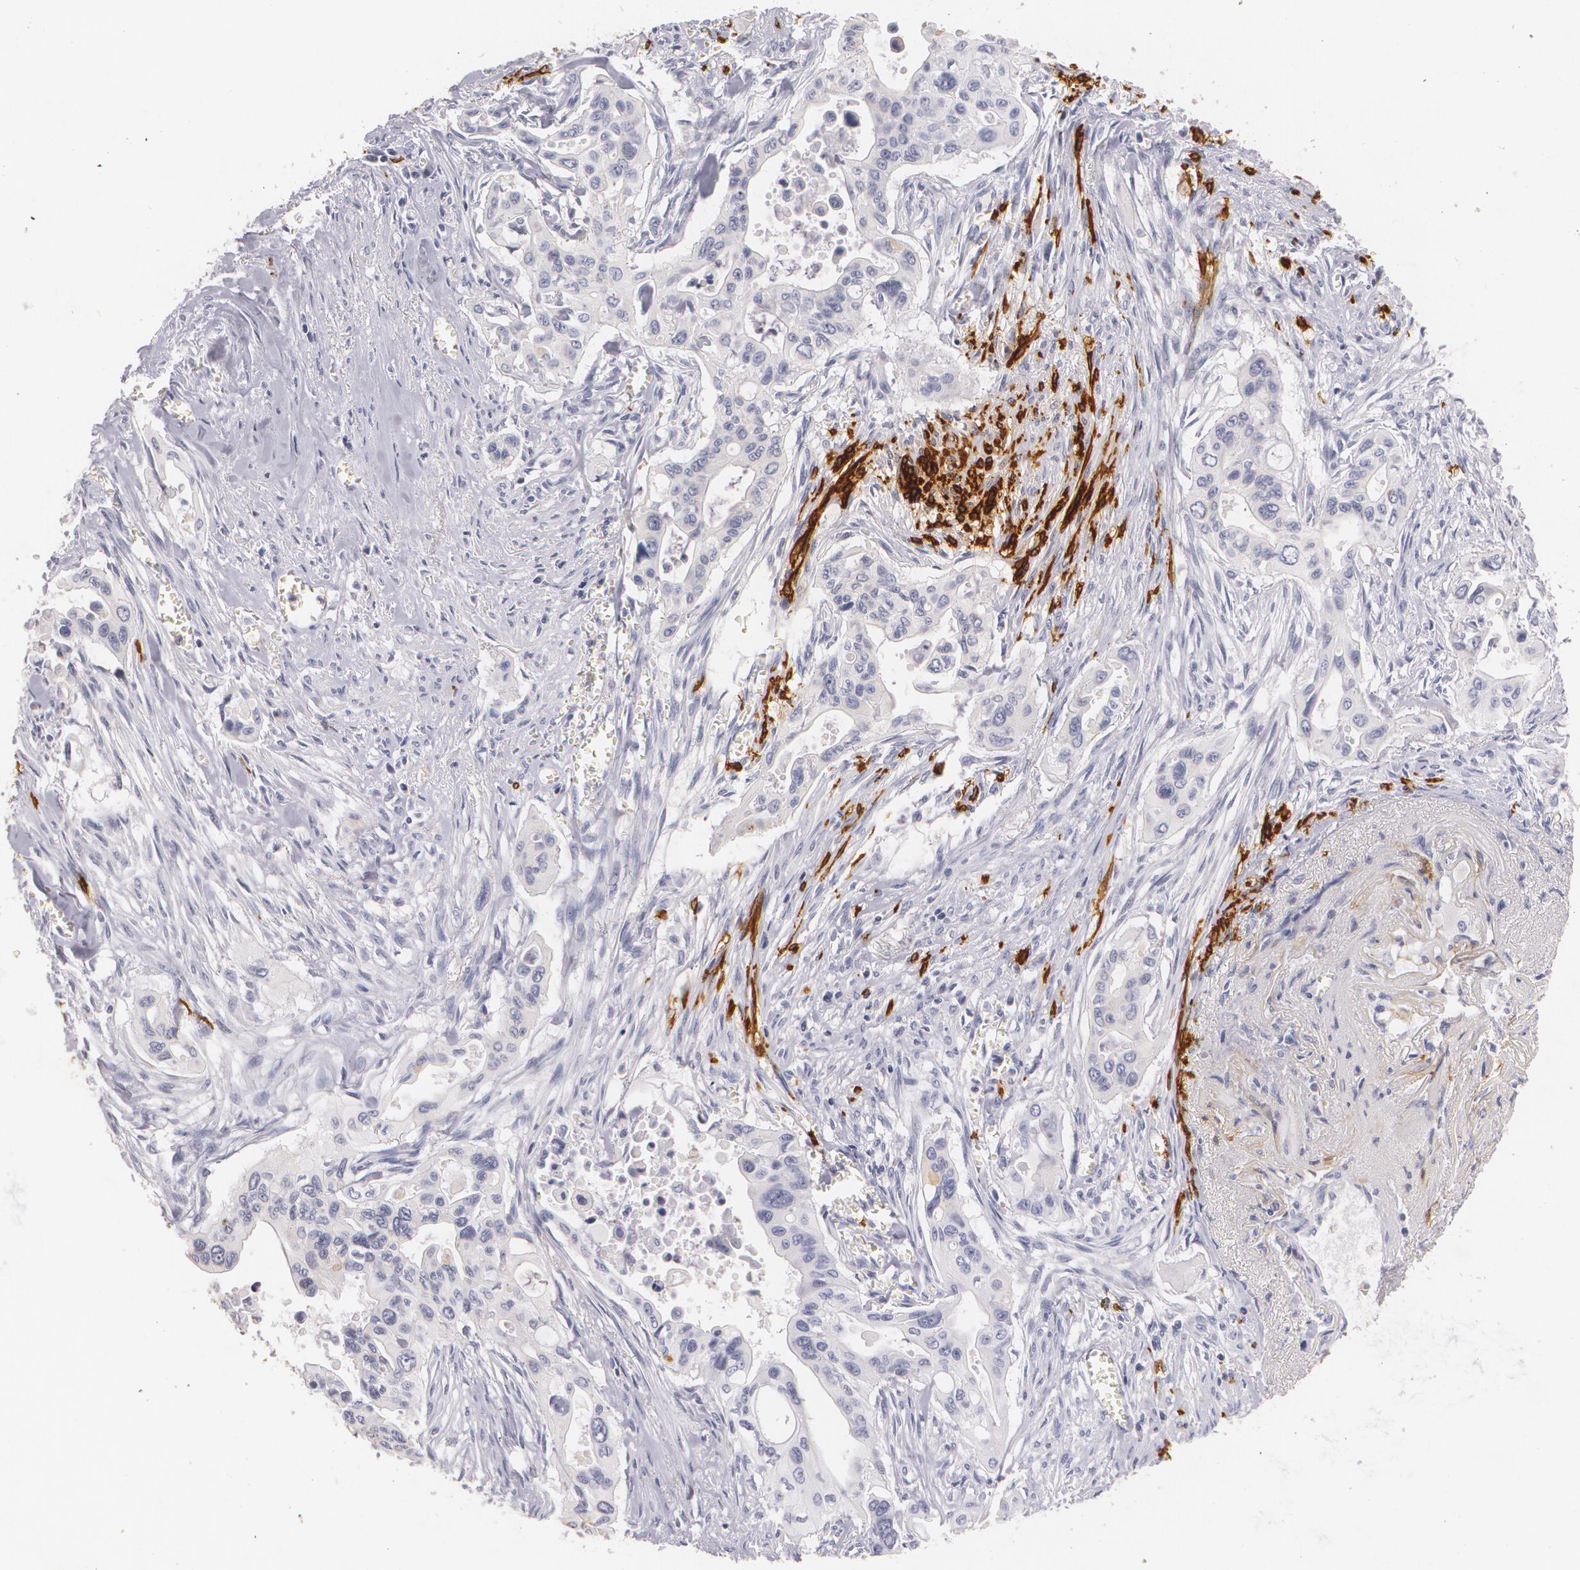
{"staining": {"intensity": "negative", "quantity": "none", "location": "none"}, "tissue": "pancreatic cancer", "cell_type": "Tumor cells", "image_type": "cancer", "snomed": [{"axis": "morphology", "description": "Adenocarcinoma, NOS"}, {"axis": "topography", "description": "Pancreas"}], "caption": "Immunohistochemical staining of adenocarcinoma (pancreatic) displays no significant positivity in tumor cells. (DAB (3,3'-diaminobenzidine) immunohistochemistry (IHC), high magnification).", "gene": "NGFR", "patient": {"sex": "male", "age": 77}}